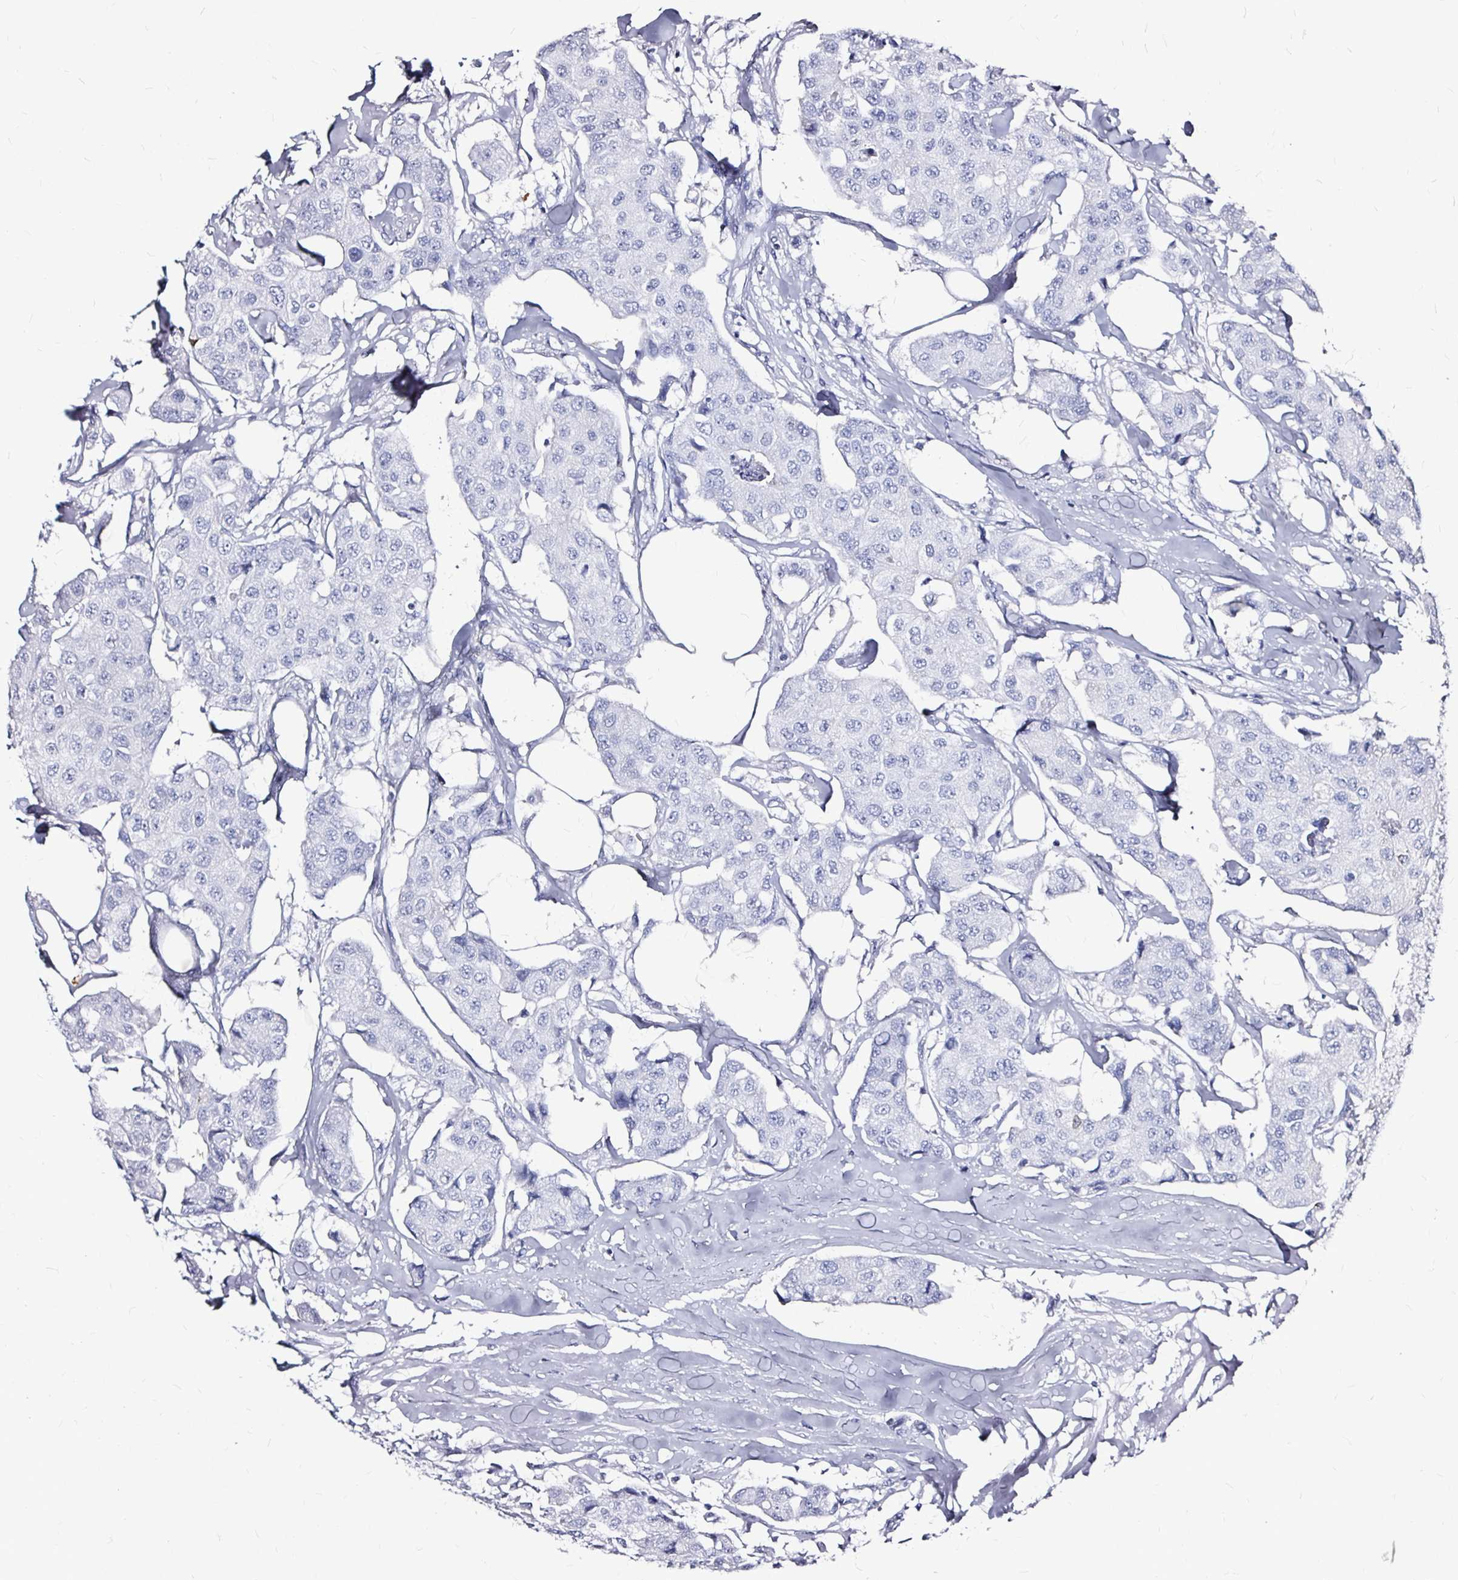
{"staining": {"intensity": "negative", "quantity": "none", "location": "none"}, "tissue": "breast cancer", "cell_type": "Tumor cells", "image_type": "cancer", "snomed": [{"axis": "morphology", "description": "Duct carcinoma"}, {"axis": "topography", "description": "Breast"}, {"axis": "topography", "description": "Lymph node"}], "caption": "The micrograph reveals no significant staining in tumor cells of breast cancer (infiltrating ductal carcinoma). (IHC, brightfield microscopy, high magnification).", "gene": "LUZP4", "patient": {"sex": "female", "age": 80}}